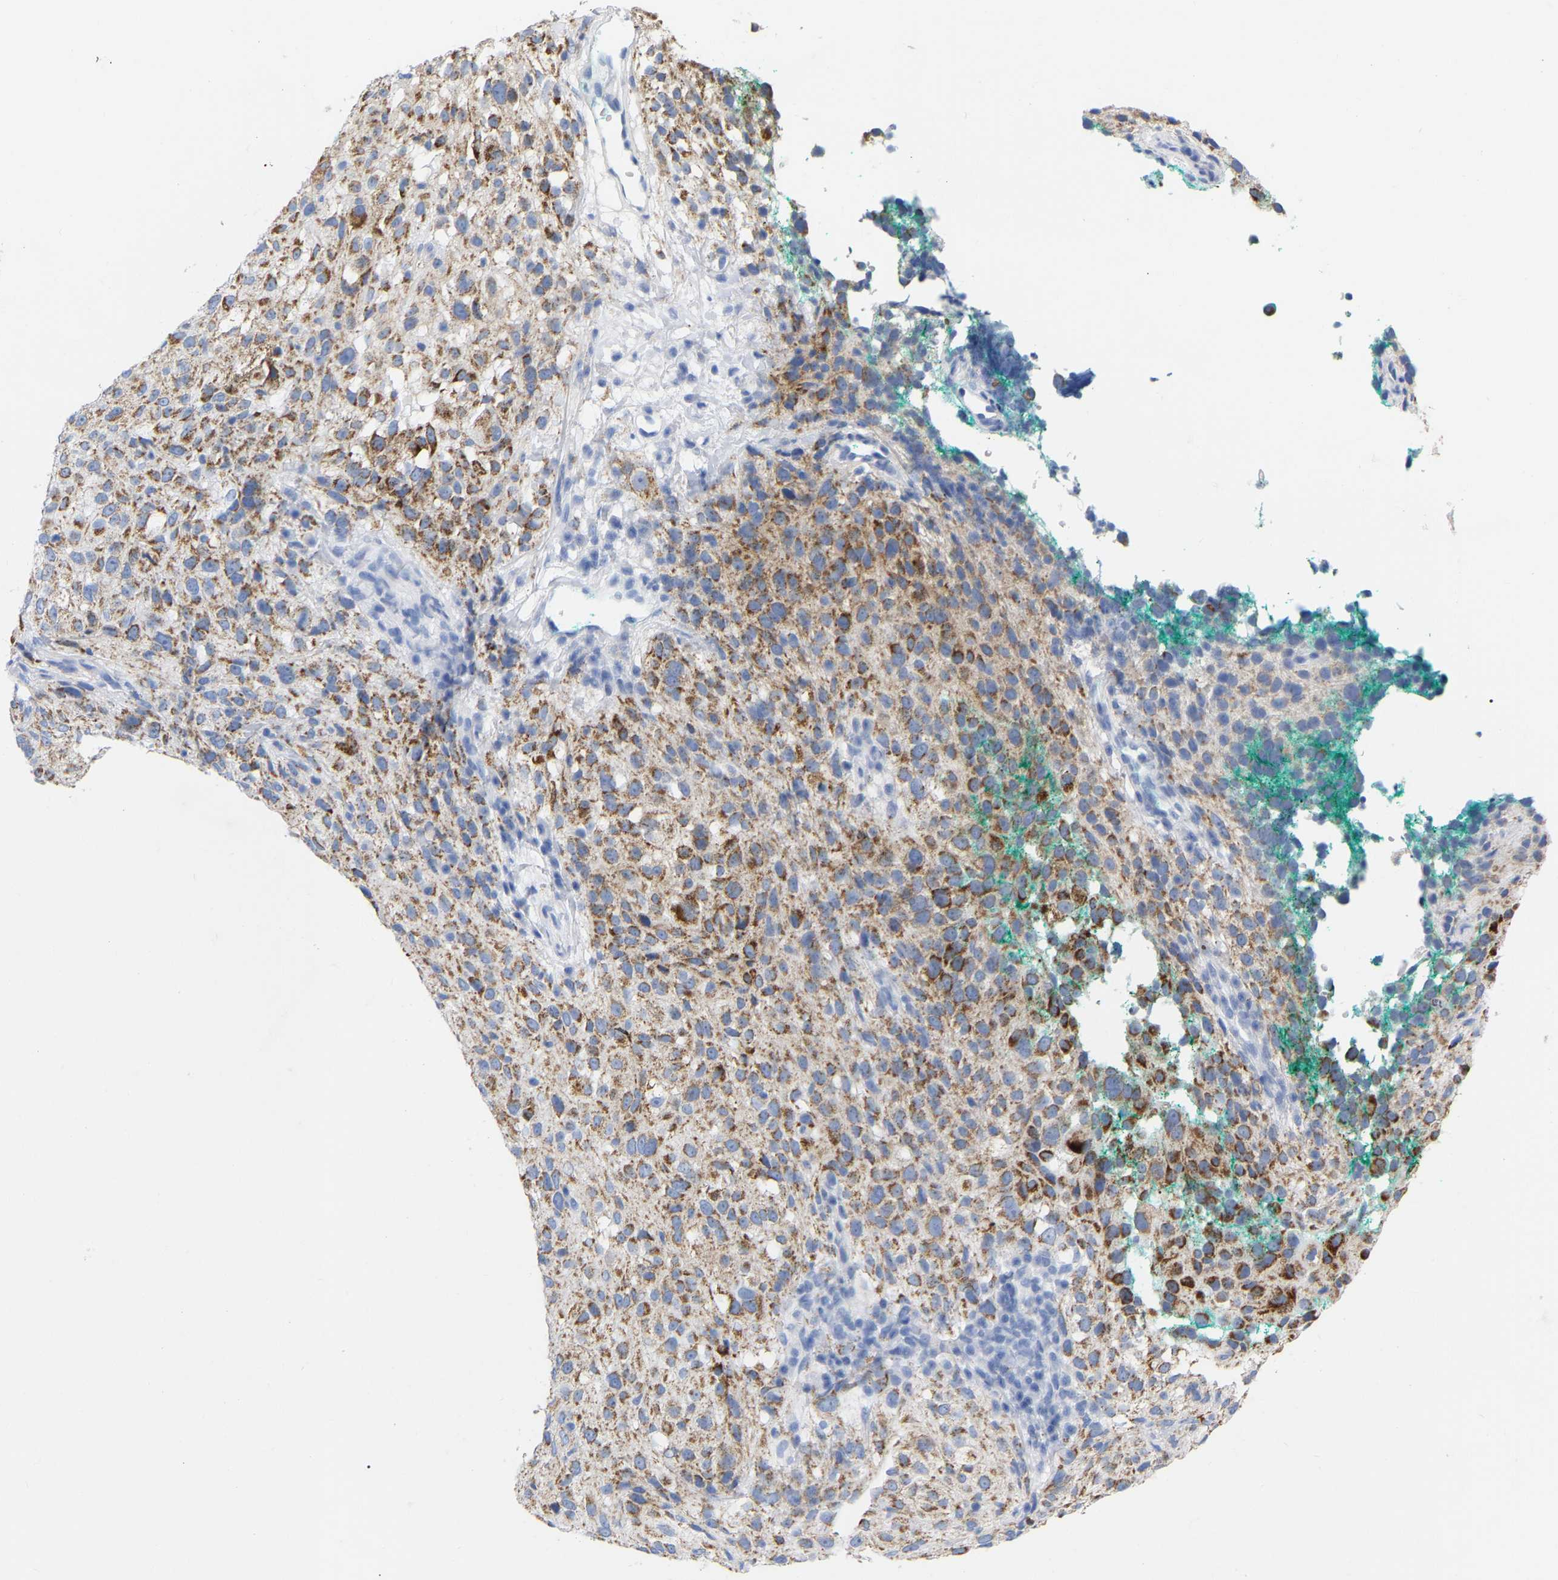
{"staining": {"intensity": "moderate", "quantity": ">75%", "location": "cytoplasmic/membranous"}, "tissue": "melanoma", "cell_type": "Tumor cells", "image_type": "cancer", "snomed": [{"axis": "morphology", "description": "Necrosis, NOS"}, {"axis": "morphology", "description": "Malignant melanoma, NOS"}, {"axis": "topography", "description": "Skin"}], "caption": "Malignant melanoma was stained to show a protein in brown. There is medium levels of moderate cytoplasmic/membranous staining in about >75% of tumor cells. The protein of interest is shown in brown color, while the nuclei are stained blue.", "gene": "ZNF629", "patient": {"sex": "female", "age": 87}}